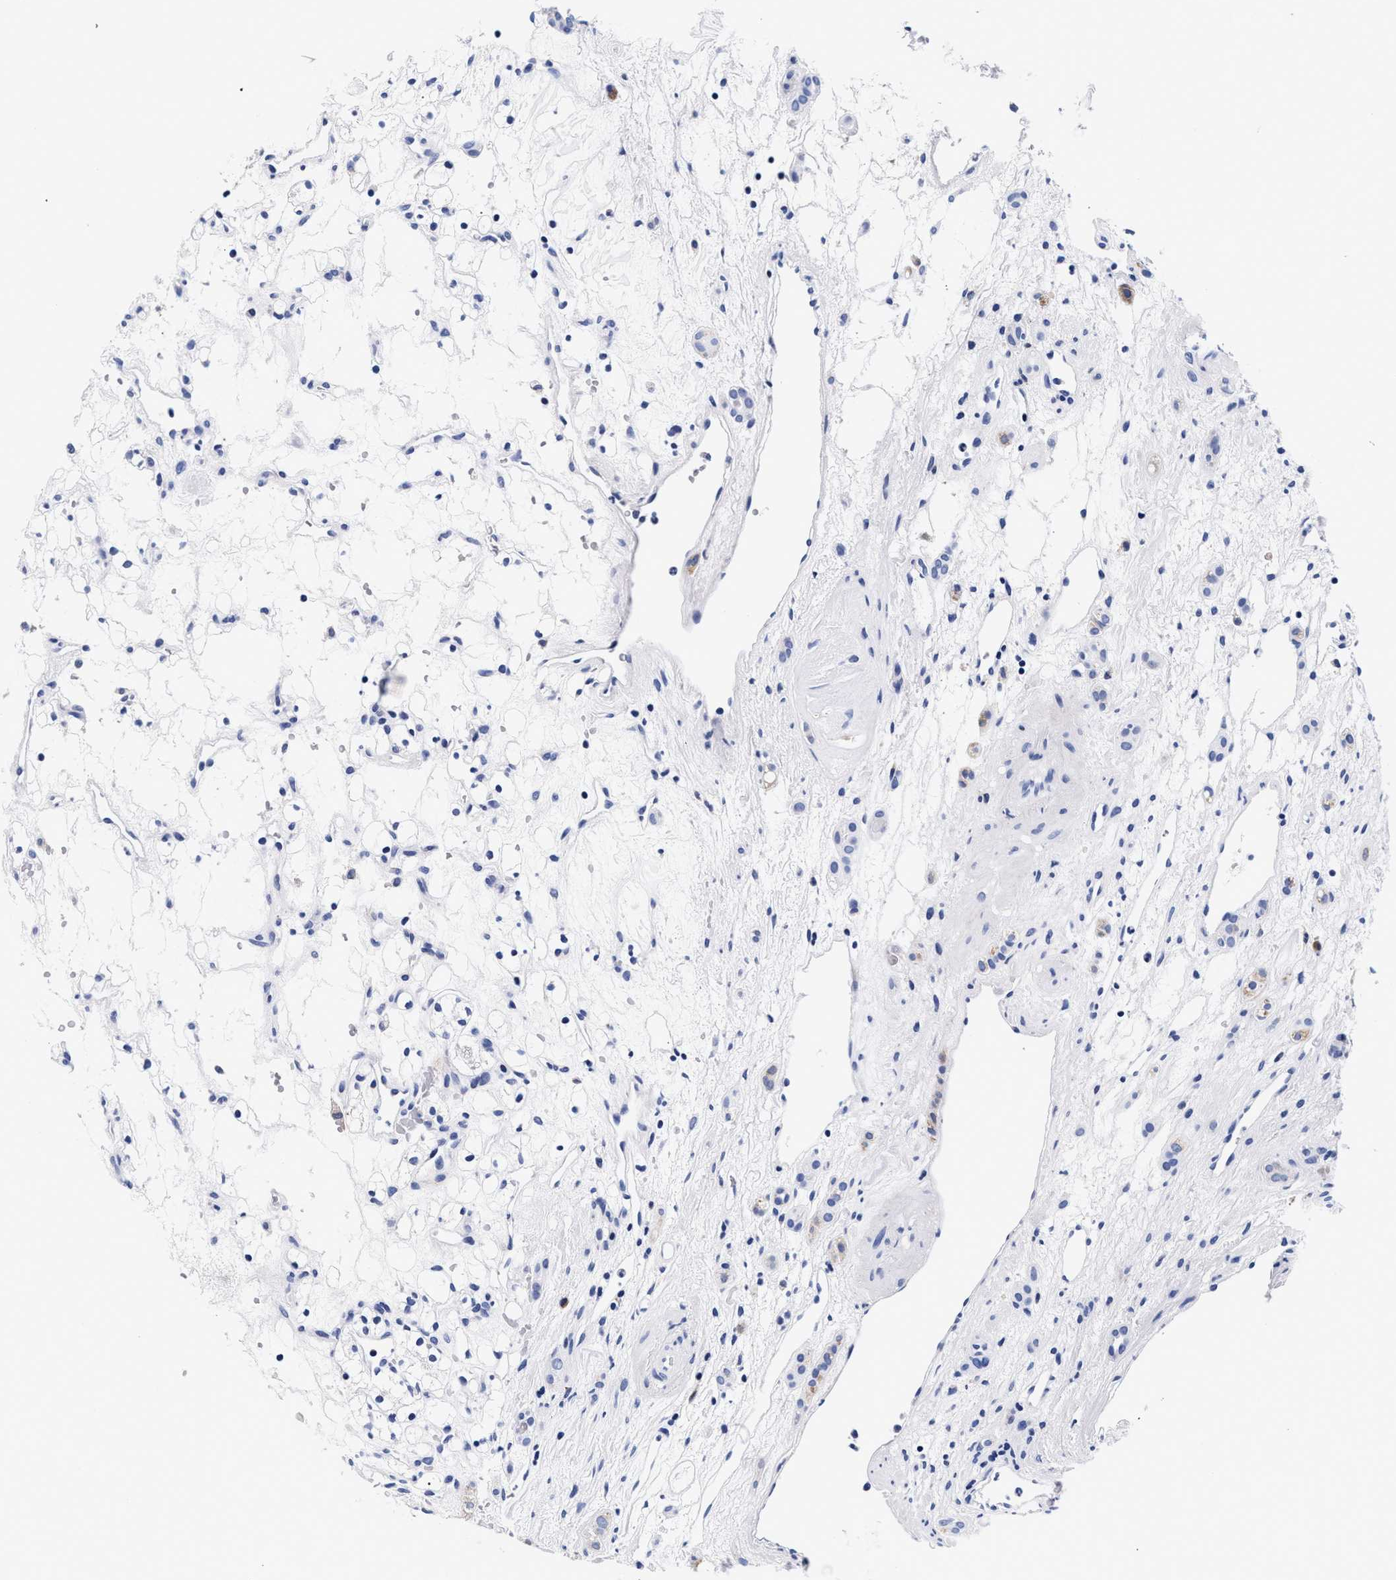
{"staining": {"intensity": "negative", "quantity": "none", "location": "none"}, "tissue": "renal cancer", "cell_type": "Tumor cells", "image_type": "cancer", "snomed": [{"axis": "morphology", "description": "Adenocarcinoma, NOS"}, {"axis": "topography", "description": "Kidney"}], "caption": "Tumor cells show no significant positivity in adenocarcinoma (renal). (Stains: DAB IHC with hematoxylin counter stain, Microscopy: brightfield microscopy at high magnification).", "gene": "RAB3B", "patient": {"sex": "female", "age": 60}}